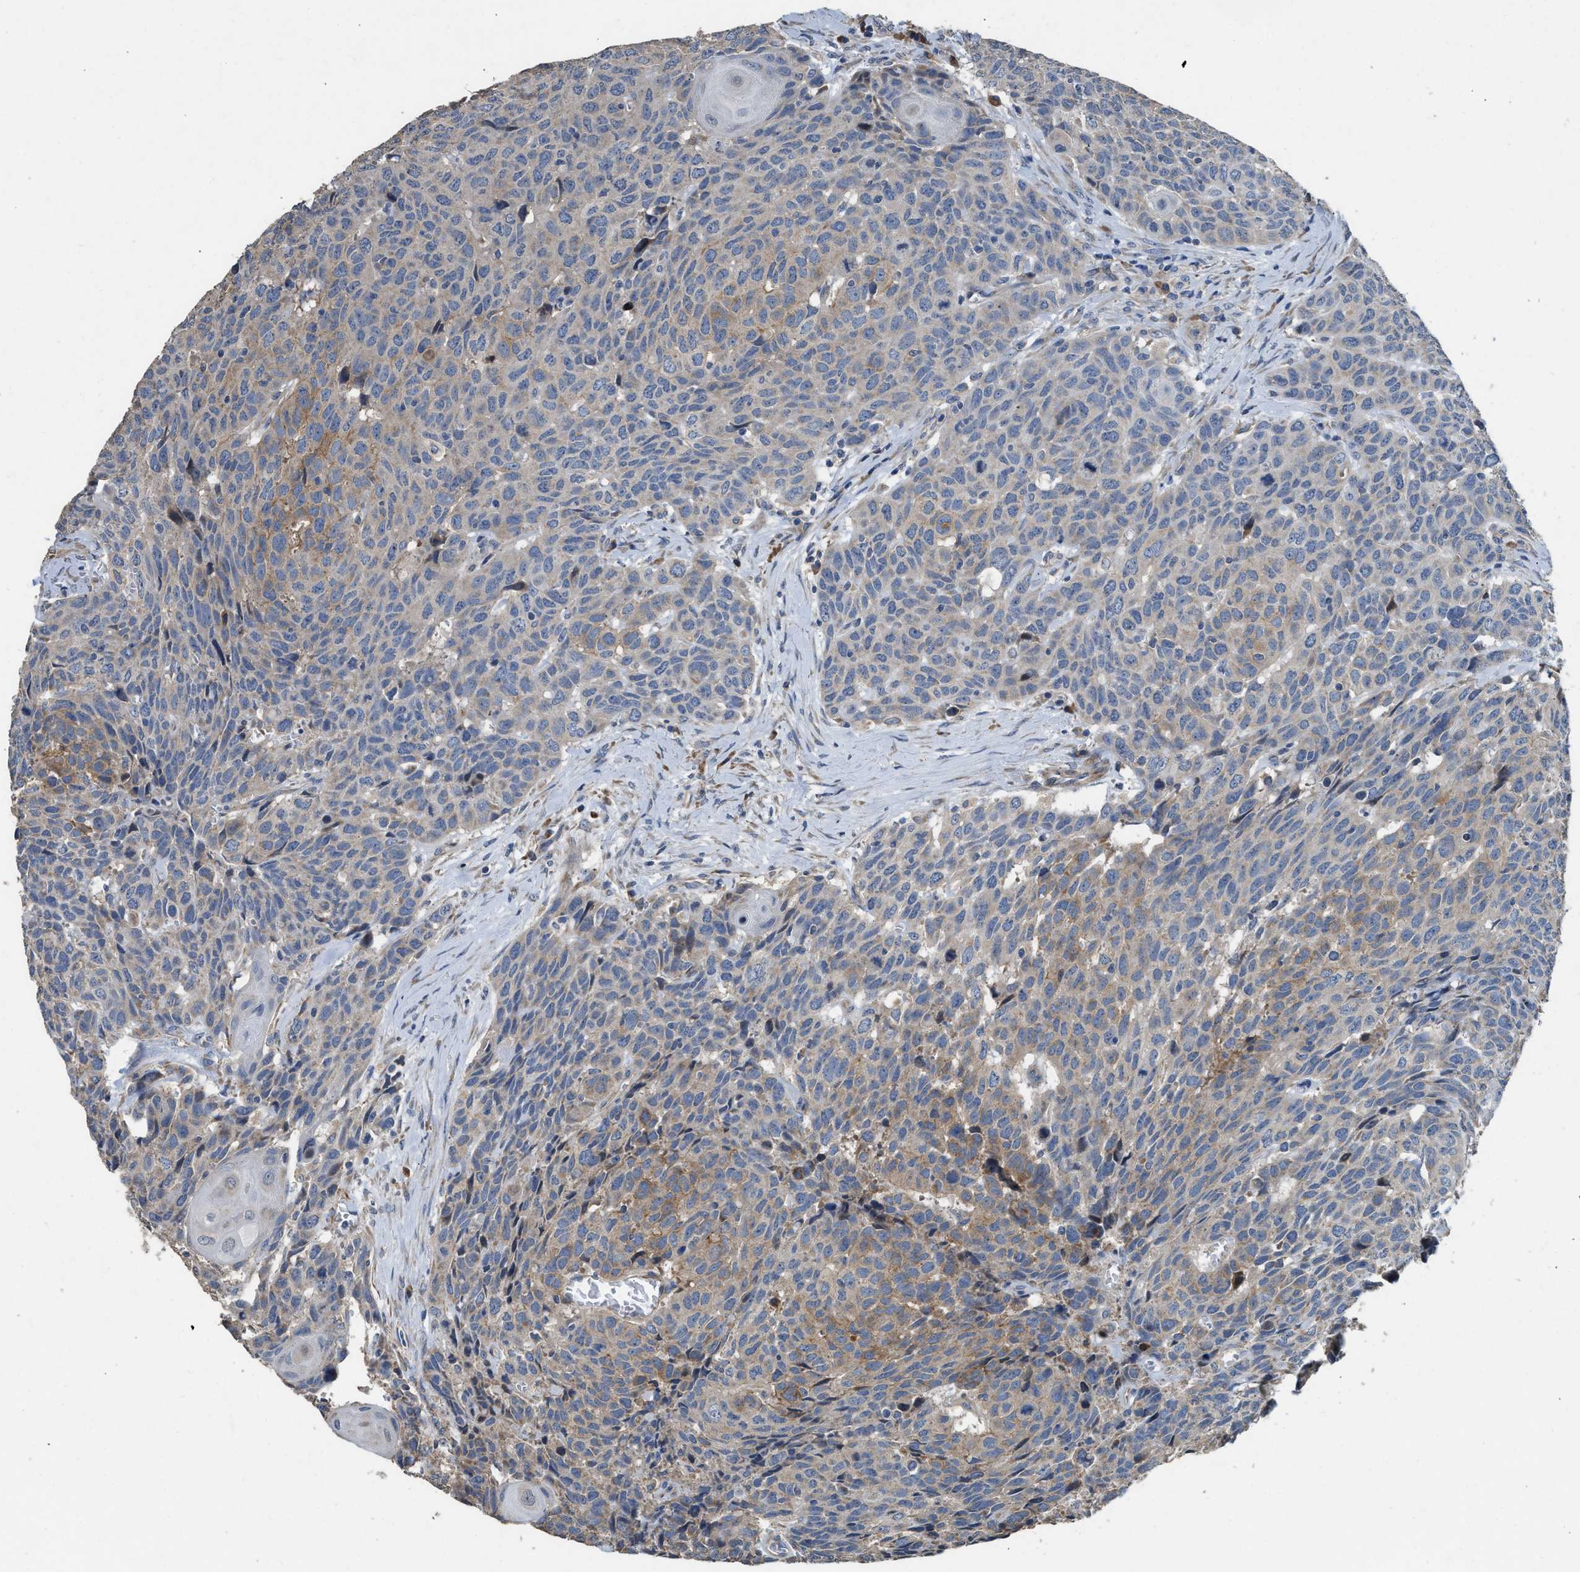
{"staining": {"intensity": "moderate", "quantity": "25%-75%", "location": "cytoplasmic/membranous"}, "tissue": "head and neck cancer", "cell_type": "Tumor cells", "image_type": "cancer", "snomed": [{"axis": "morphology", "description": "Squamous cell carcinoma, NOS"}, {"axis": "topography", "description": "Head-Neck"}], "caption": "There is medium levels of moderate cytoplasmic/membranous staining in tumor cells of head and neck cancer (squamous cell carcinoma), as demonstrated by immunohistochemical staining (brown color).", "gene": "TMEM150A", "patient": {"sex": "male", "age": 66}}